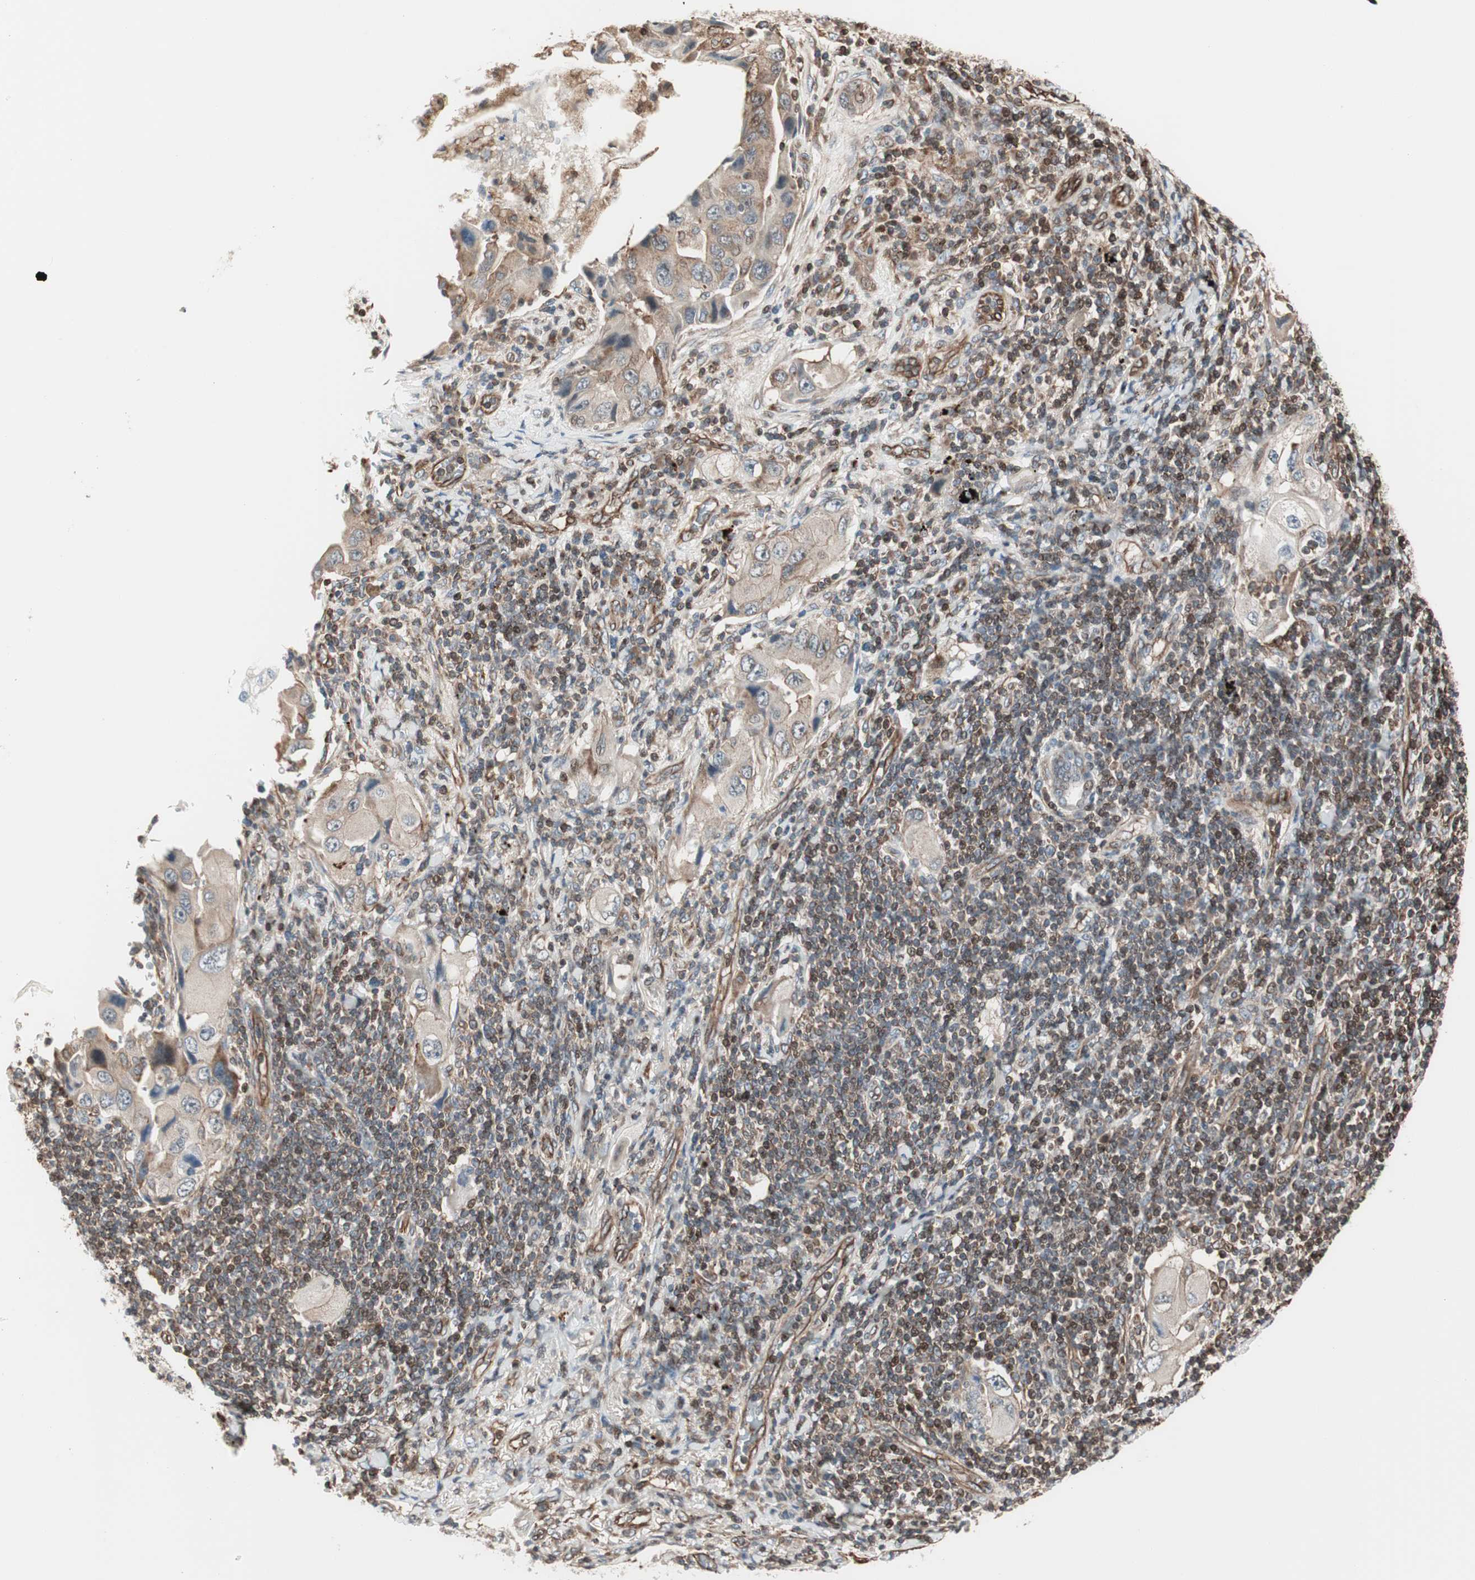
{"staining": {"intensity": "moderate", "quantity": ">75%", "location": "cytoplasmic/membranous"}, "tissue": "lung cancer", "cell_type": "Tumor cells", "image_type": "cancer", "snomed": [{"axis": "morphology", "description": "Adenocarcinoma, NOS"}, {"axis": "topography", "description": "Lung"}], "caption": "IHC histopathology image of neoplastic tissue: adenocarcinoma (lung) stained using immunohistochemistry (IHC) demonstrates medium levels of moderate protein expression localized specifically in the cytoplasmic/membranous of tumor cells, appearing as a cytoplasmic/membranous brown color.", "gene": "MAD2L2", "patient": {"sex": "female", "age": 65}}